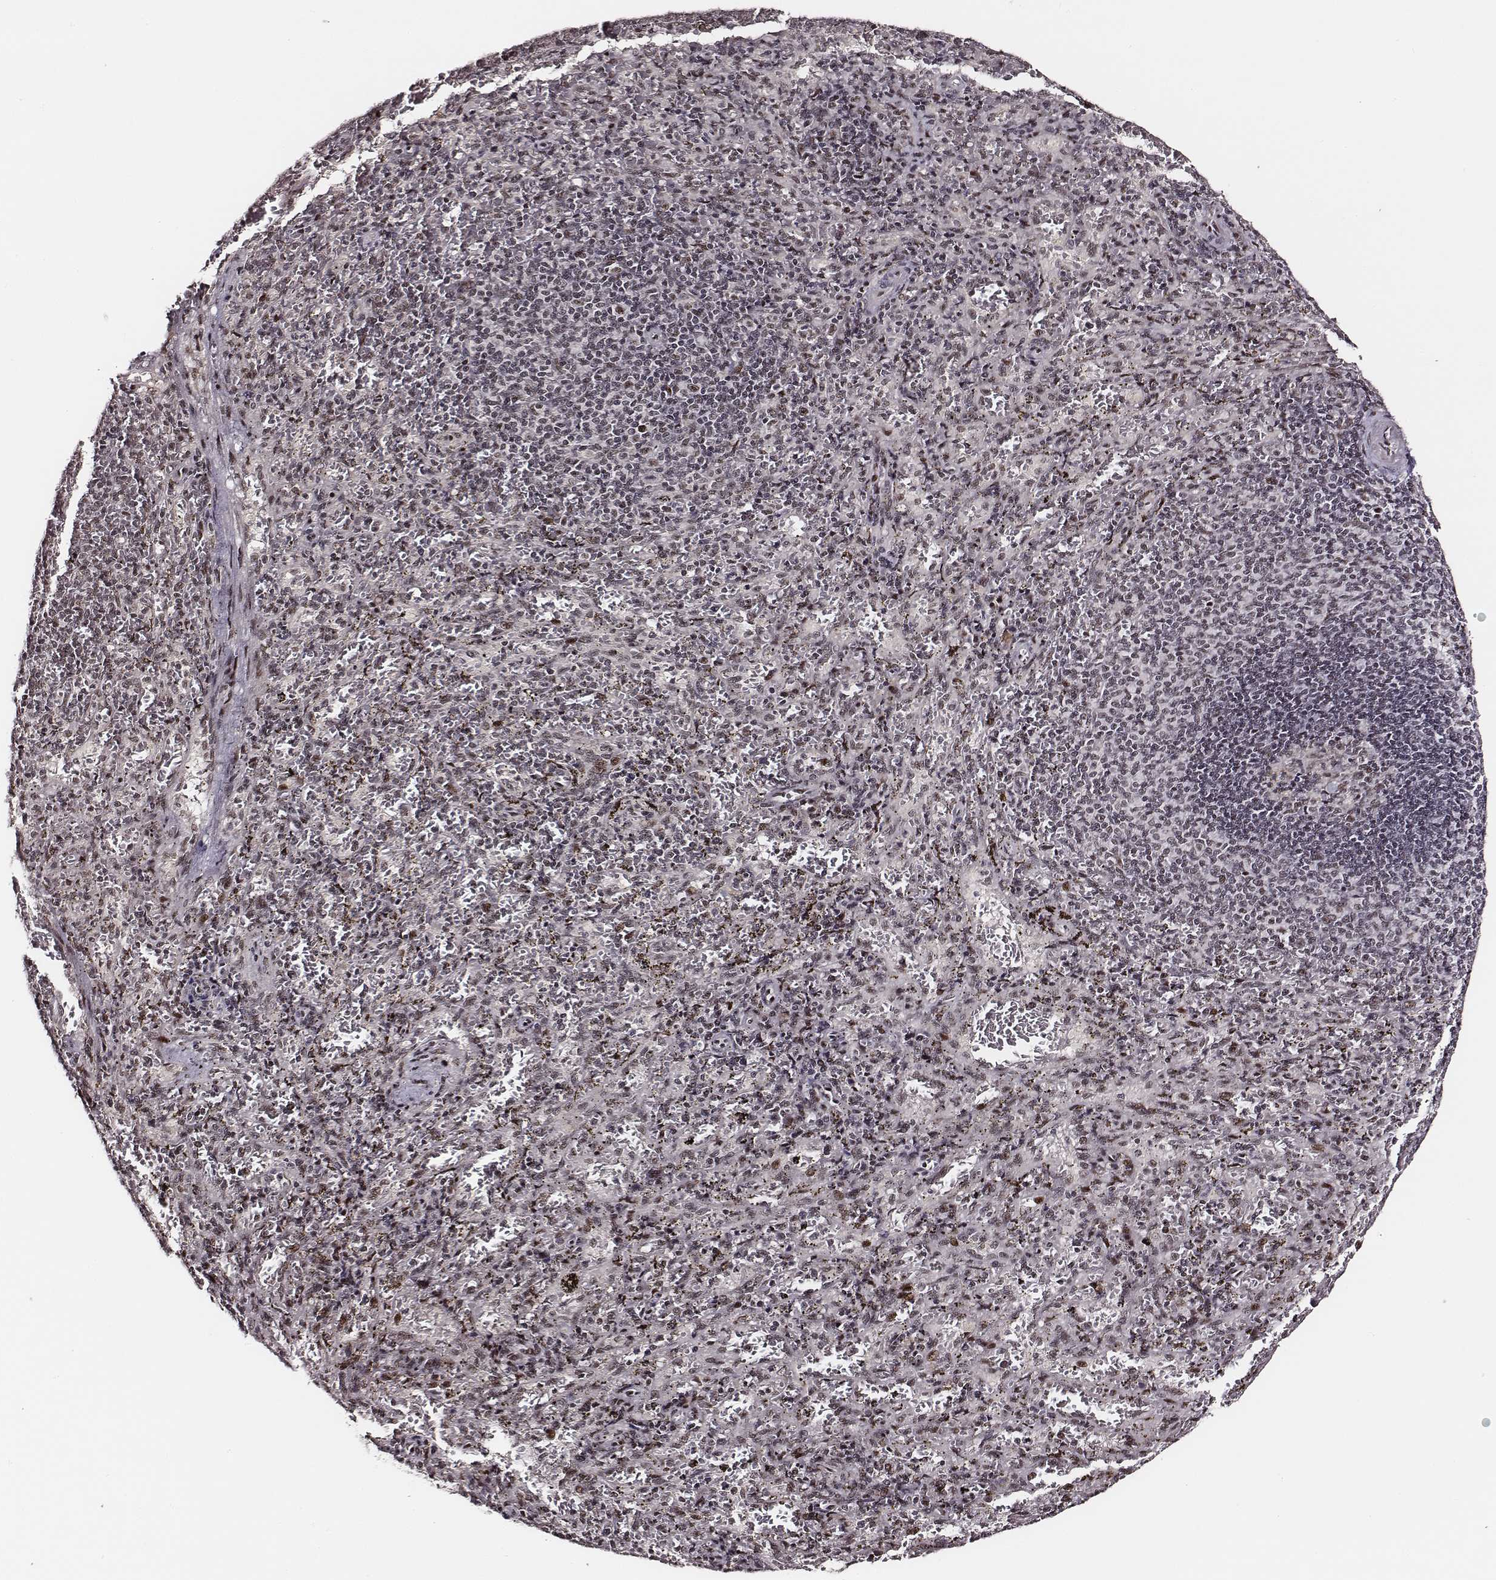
{"staining": {"intensity": "moderate", "quantity": ">75%", "location": "nuclear"}, "tissue": "spleen", "cell_type": "Cells in red pulp", "image_type": "normal", "snomed": [{"axis": "morphology", "description": "Normal tissue, NOS"}, {"axis": "topography", "description": "Spleen"}], "caption": "IHC (DAB (3,3'-diaminobenzidine)) staining of benign human spleen demonstrates moderate nuclear protein staining in approximately >75% of cells in red pulp.", "gene": "PPARA", "patient": {"sex": "male", "age": 57}}